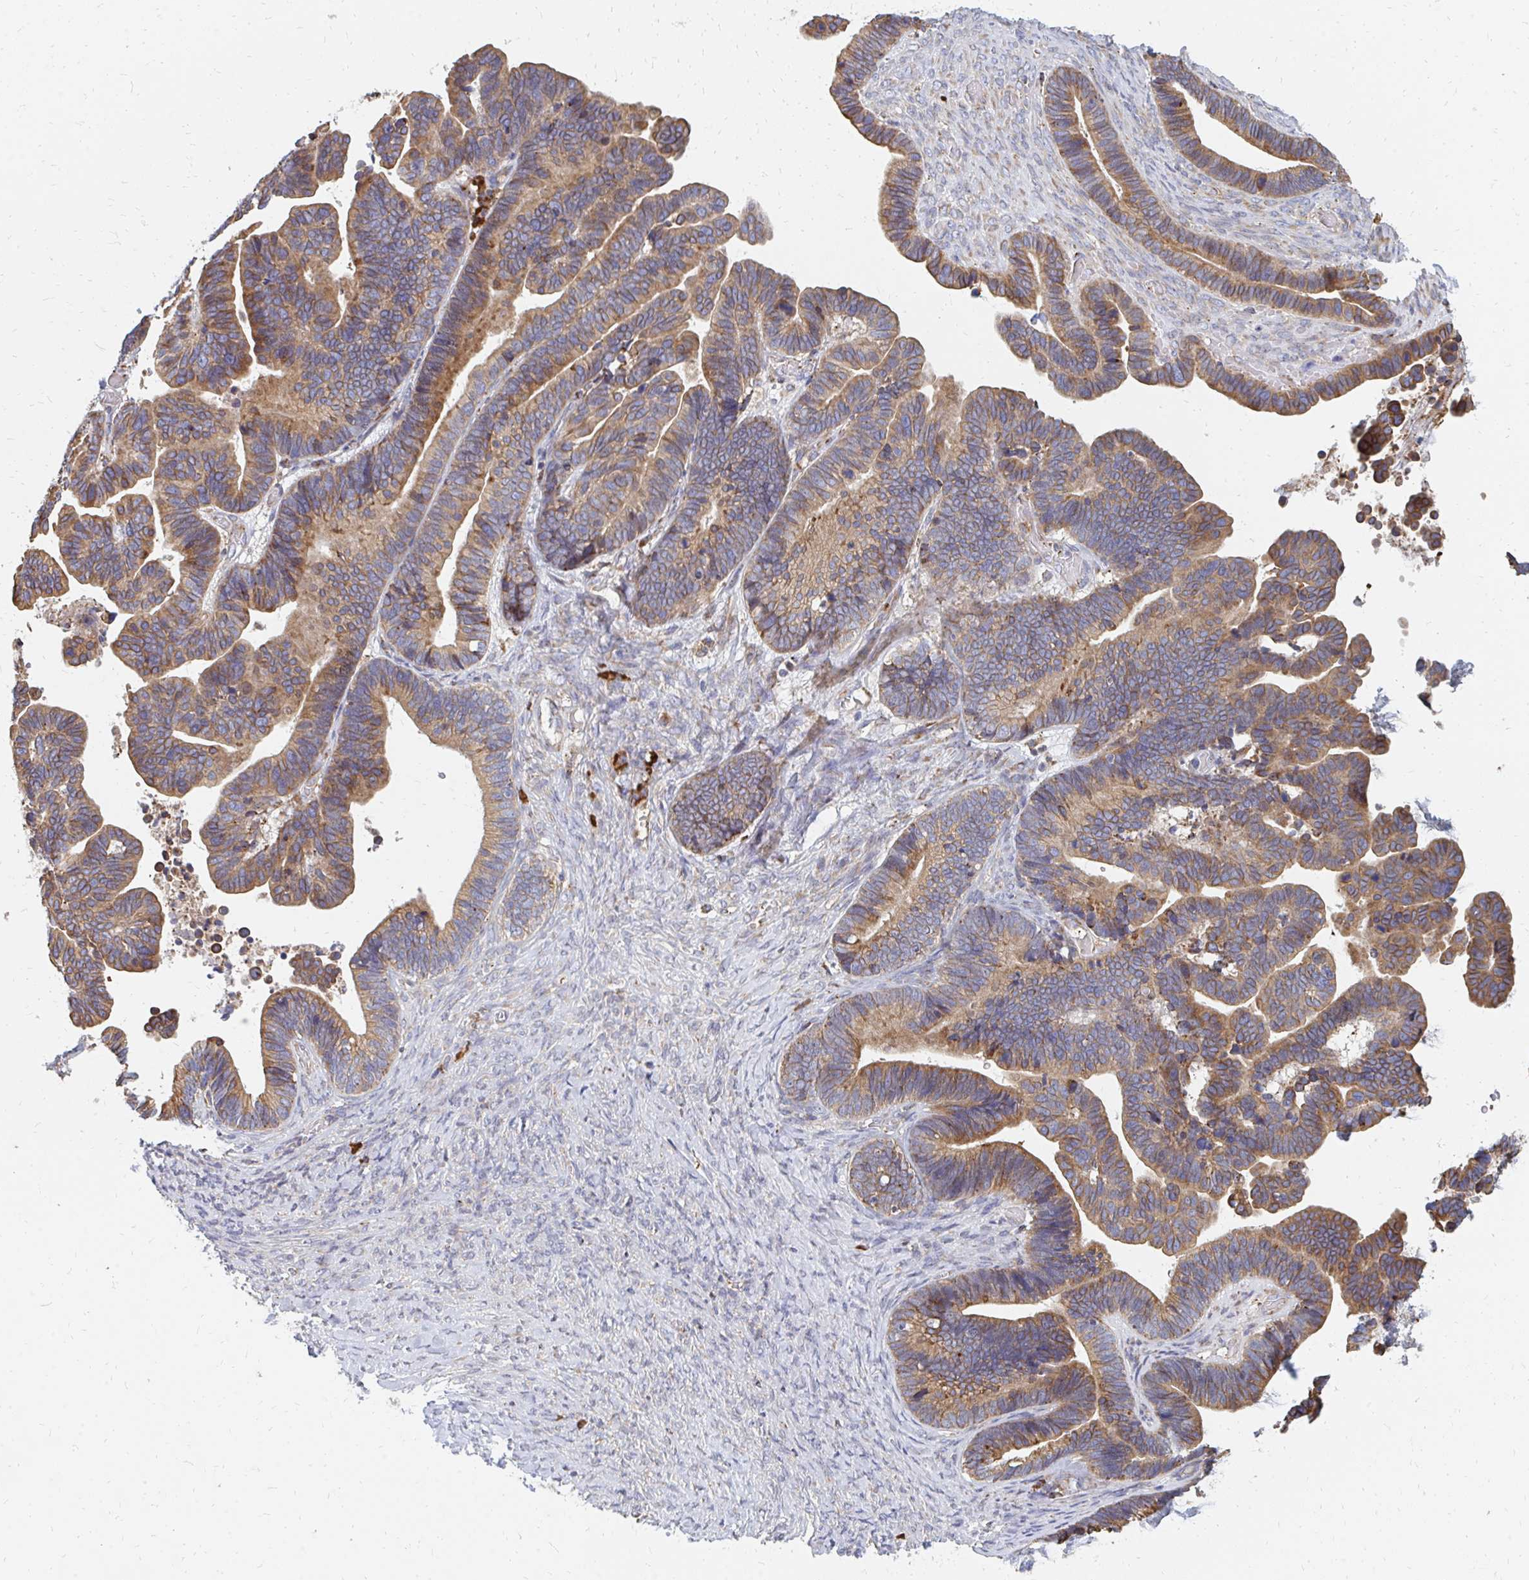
{"staining": {"intensity": "moderate", "quantity": ">75%", "location": "cytoplasmic/membranous"}, "tissue": "ovarian cancer", "cell_type": "Tumor cells", "image_type": "cancer", "snomed": [{"axis": "morphology", "description": "Cystadenocarcinoma, serous, NOS"}, {"axis": "topography", "description": "Ovary"}], "caption": "The immunohistochemical stain shows moderate cytoplasmic/membranous staining in tumor cells of ovarian serous cystadenocarcinoma tissue.", "gene": "PPP1R13L", "patient": {"sex": "female", "age": 56}}